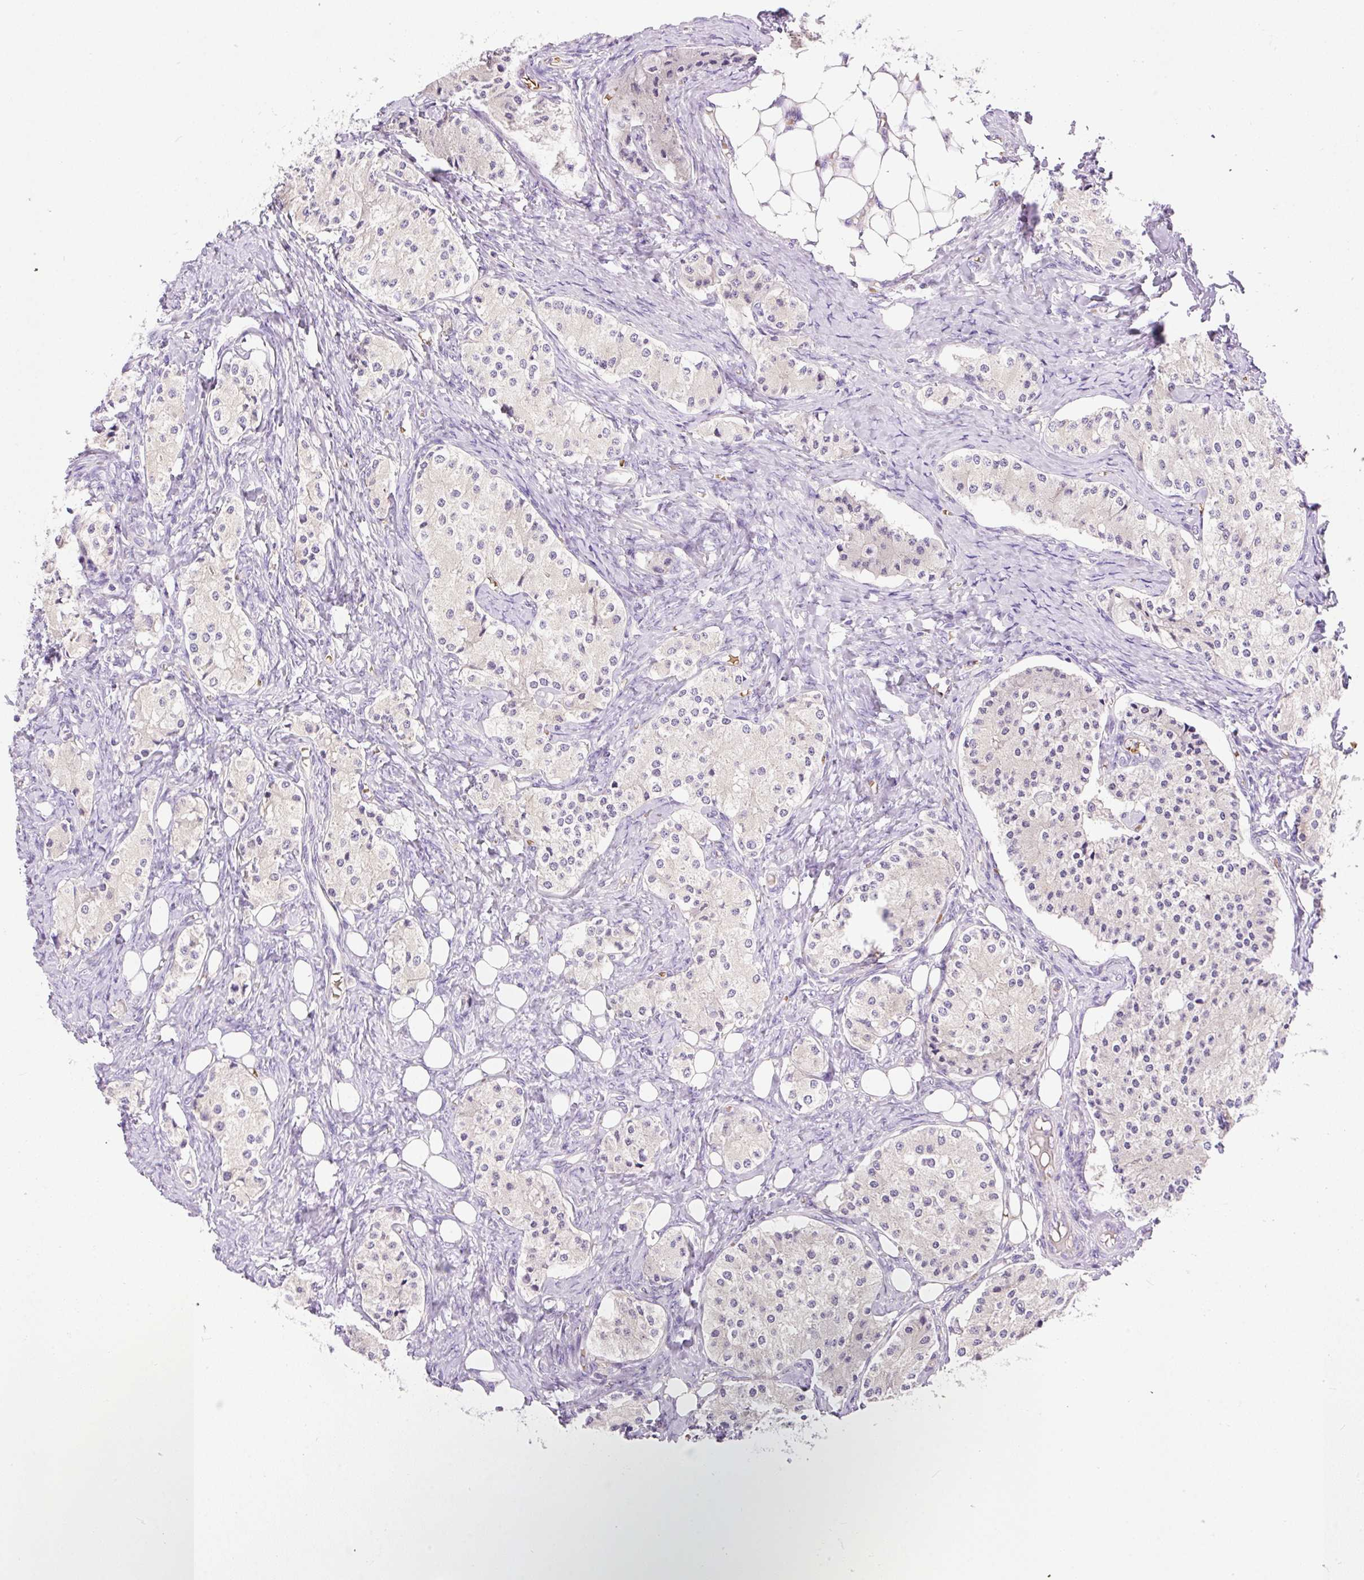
{"staining": {"intensity": "negative", "quantity": "none", "location": "none"}, "tissue": "carcinoid", "cell_type": "Tumor cells", "image_type": "cancer", "snomed": [{"axis": "morphology", "description": "Carcinoid, malignant, NOS"}, {"axis": "topography", "description": "Colon"}], "caption": "Protein analysis of carcinoid (malignant) shows no significant expression in tumor cells. (DAB IHC, high magnification).", "gene": "LHFPL5", "patient": {"sex": "female", "age": 52}}